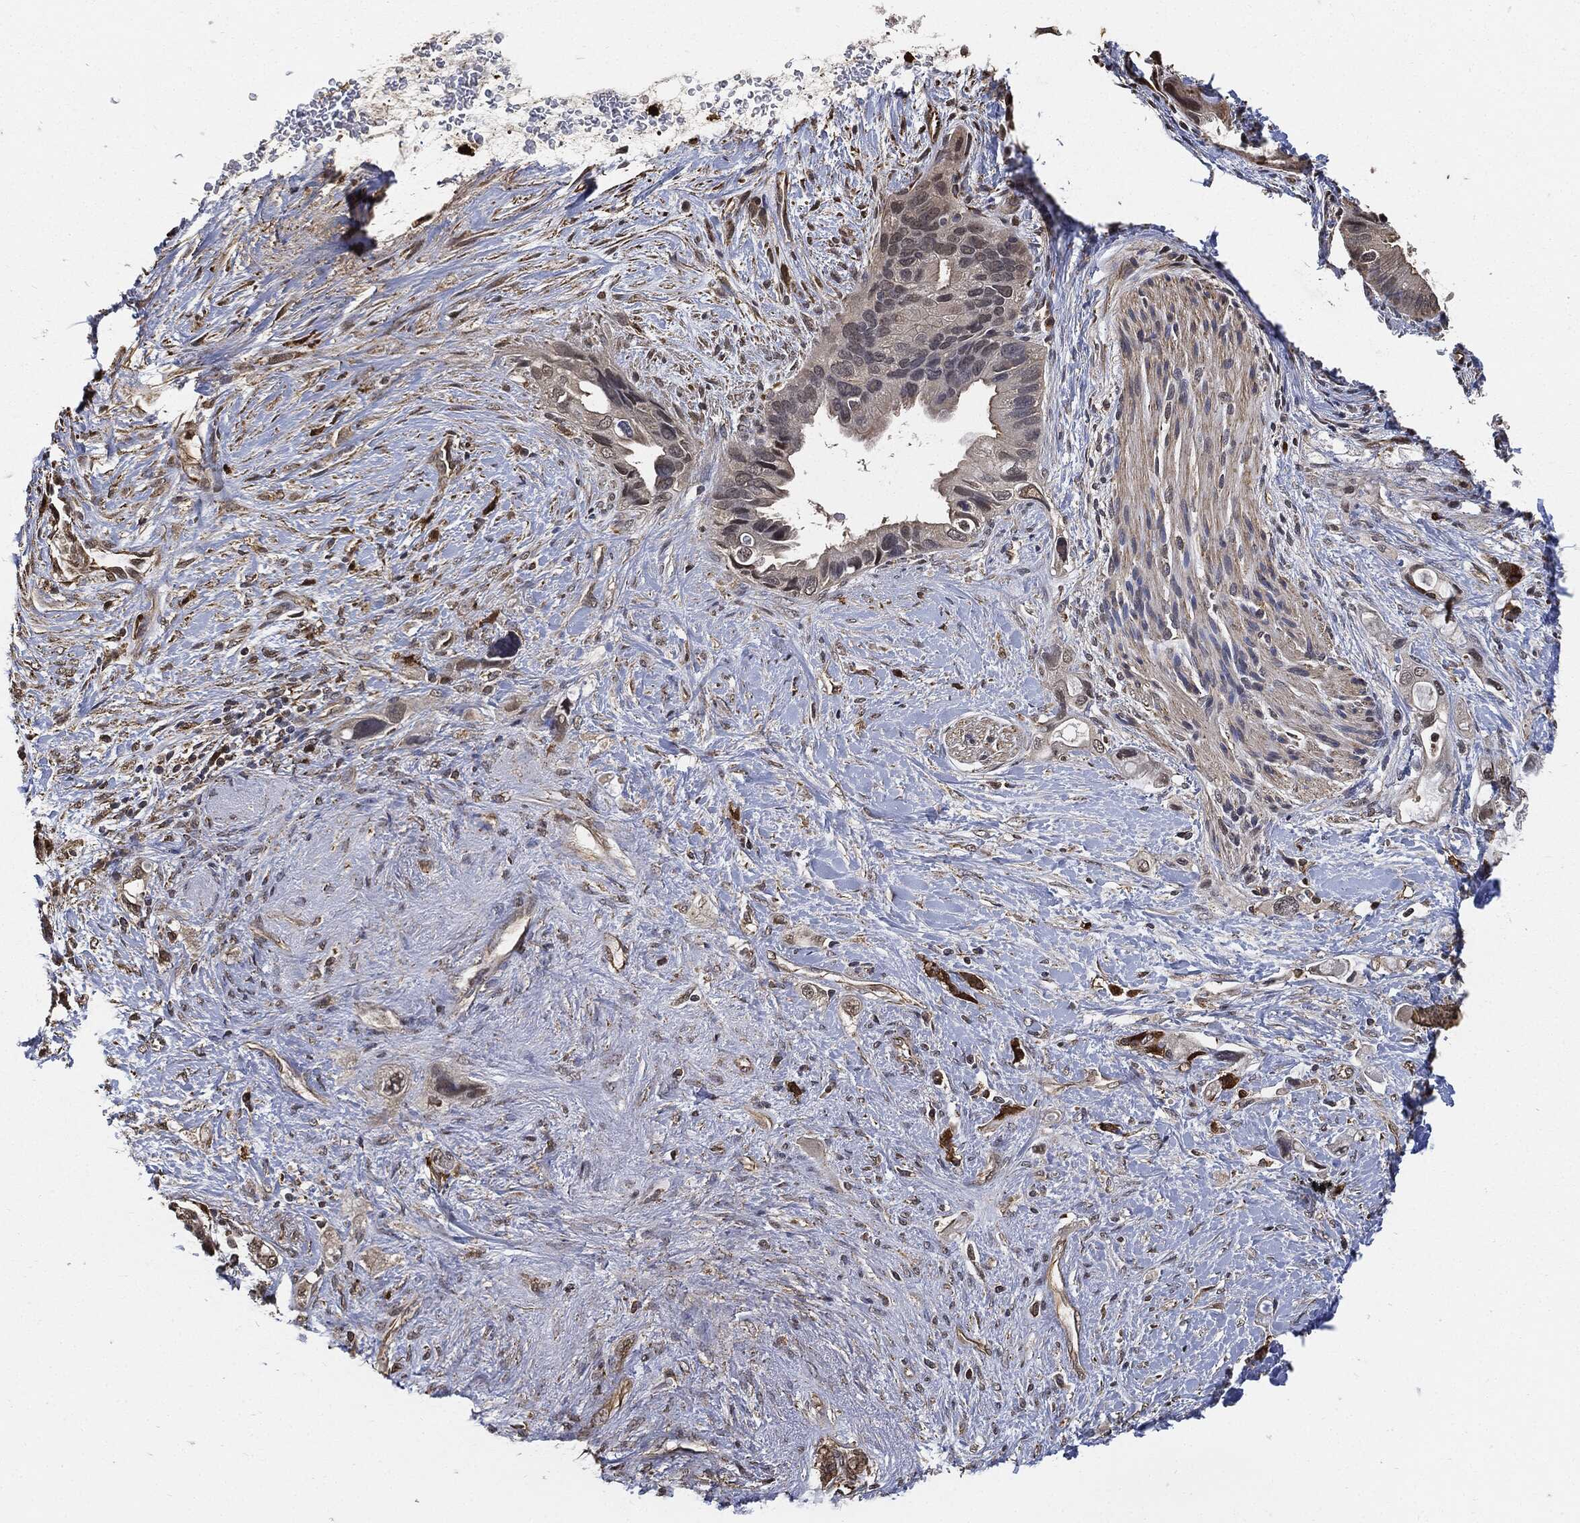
{"staining": {"intensity": "negative", "quantity": "none", "location": "none"}, "tissue": "pancreatic cancer", "cell_type": "Tumor cells", "image_type": "cancer", "snomed": [{"axis": "morphology", "description": "Adenocarcinoma, NOS"}, {"axis": "topography", "description": "Pancreas"}], "caption": "A high-resolution photomicrograph shows immunohistochemistry (IHC) staining of pancreatic cancer, which exhibits no significant expression in tumor cells. The staining is performed using DAB brown chromogen with nuclei counter-stained in using hematoxylin.", "gene": "S100A9", "patient": {"sex": "female", "age": 56}}